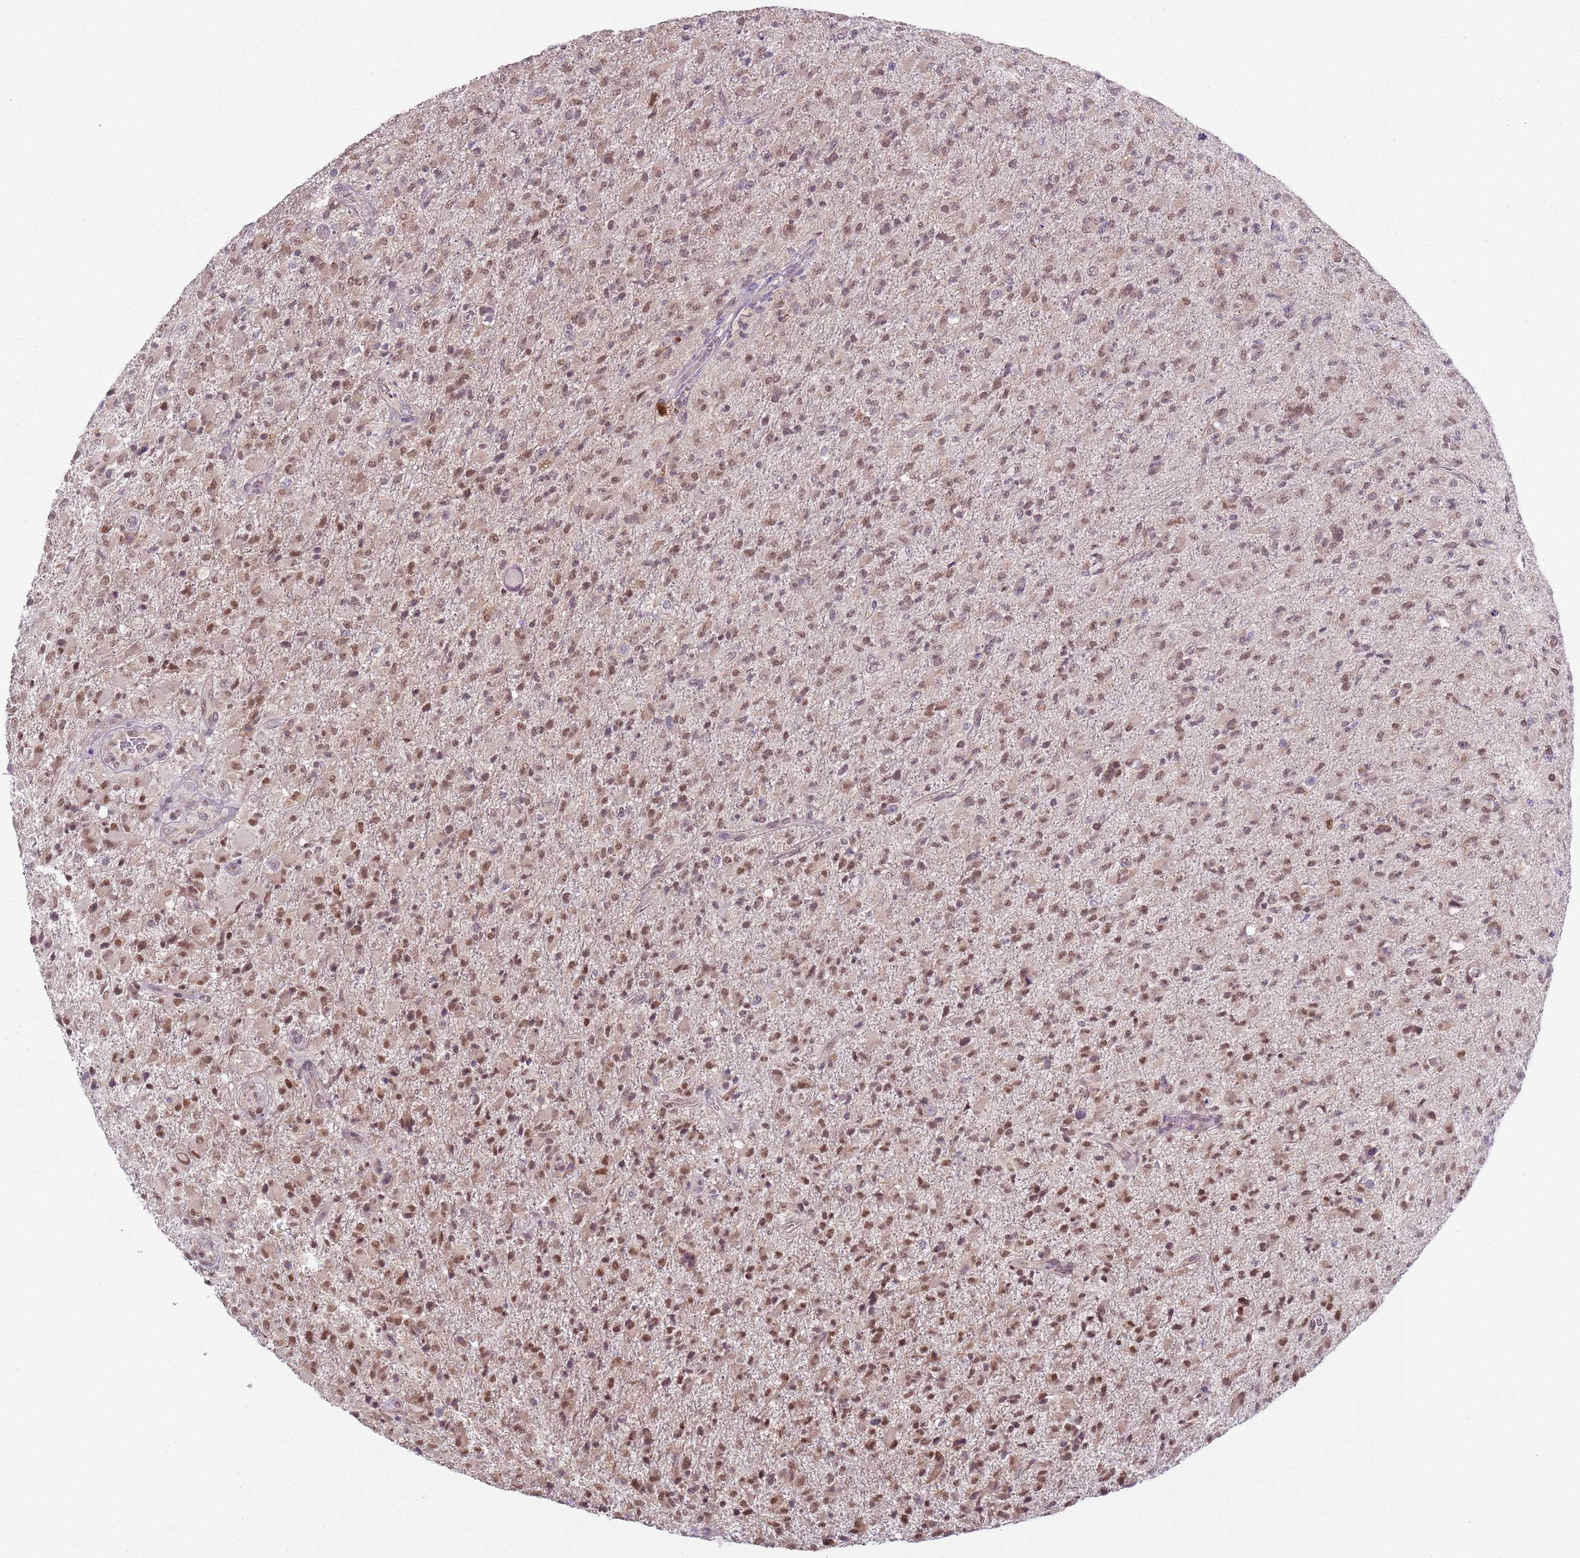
{"staining": {"intensity": "moderate", "quantity": "25%-75%", "location": "nuclear"}, "tissue": "glioma", "cell_type": "Tumor cells", "image_type": "cancer", "snomed": [{"axis": "morphology", "description": "Glioma, malignant, Low grade"}, {"axis": "topography", "description": "Brain"}], "caption": "Malignant low-grade glioma tissue demonstrates moderate nuclear staining in about 25%-75% of tumor cells (Brightfield microscopy of DAB IHC at high magnification).", "gene": "SMARCAL1", "patient": {"sex": "male", "age": 65}}